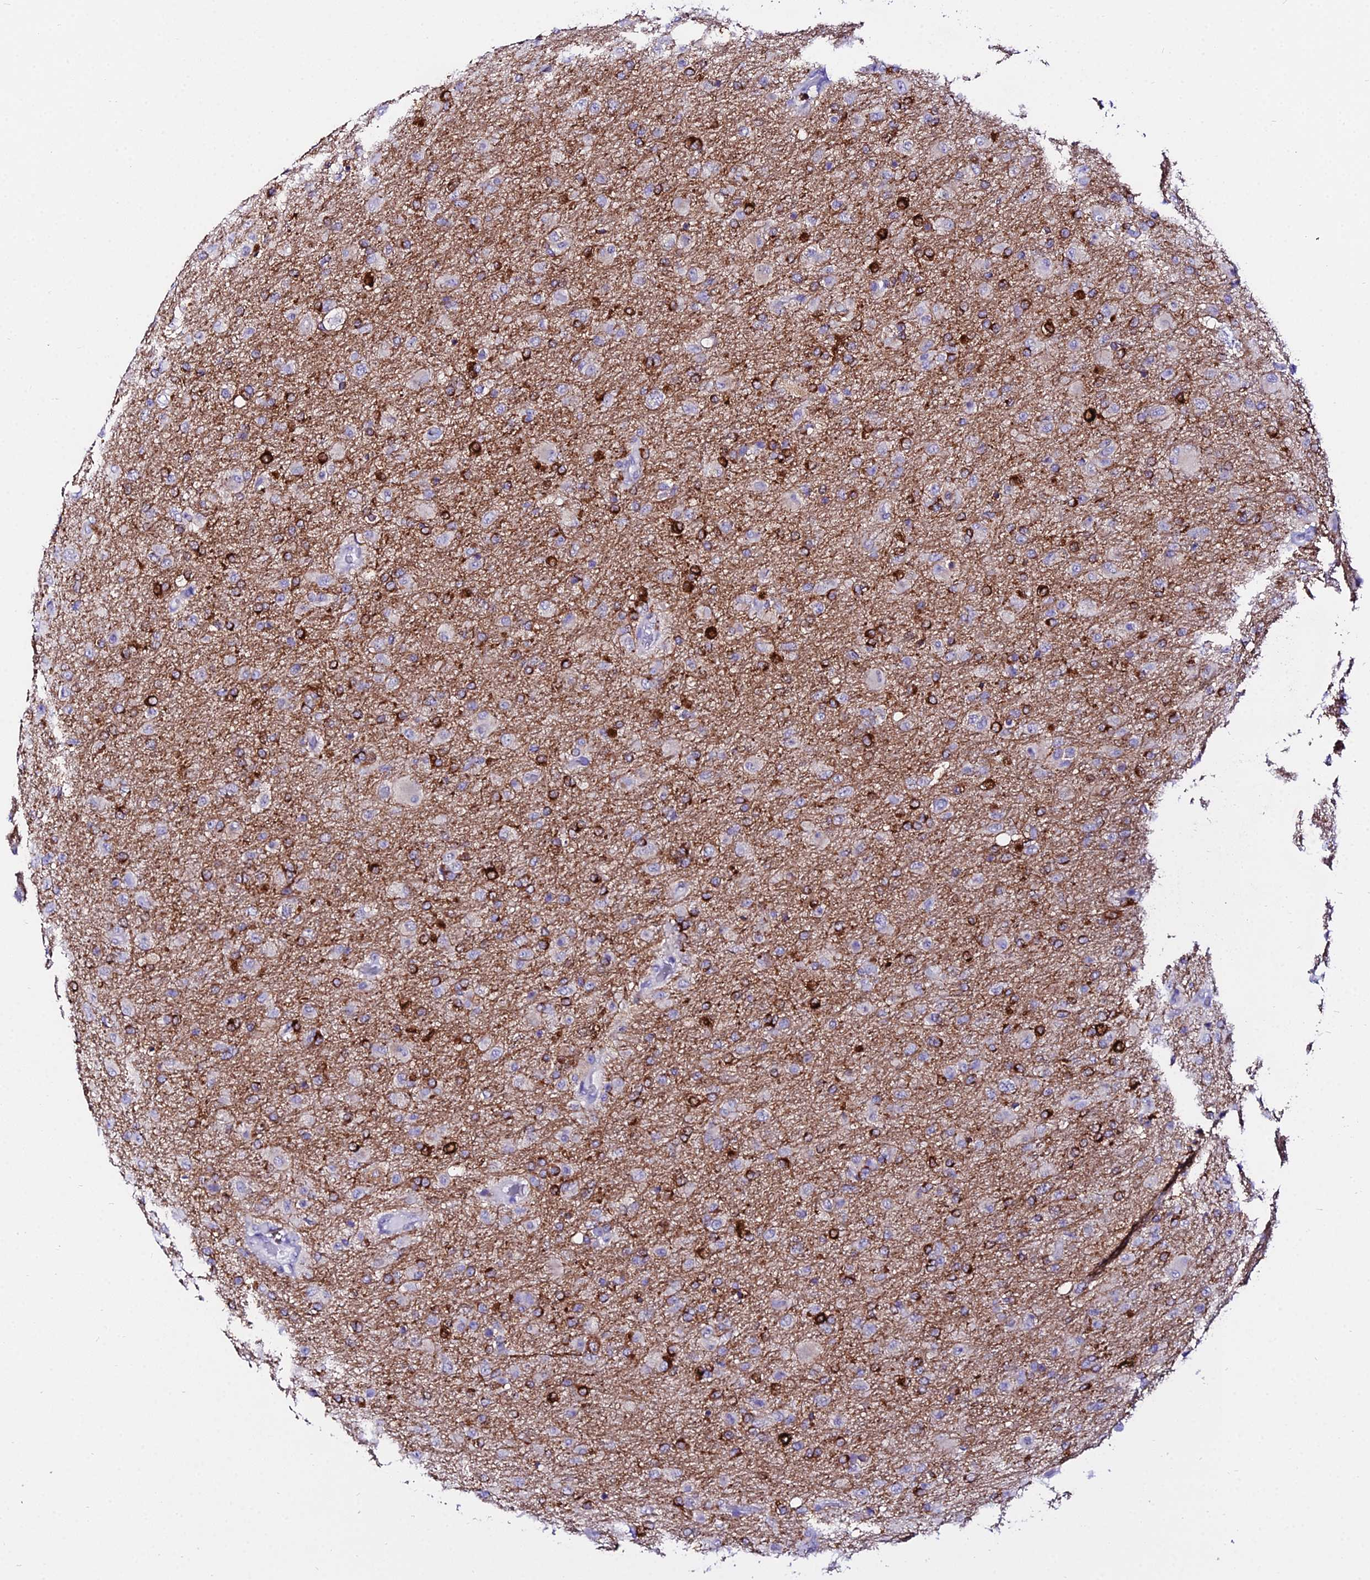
{"staining": {"intensity": "strong", "quantity": "25%-75%", "location": "cytoplasmic/membranous"}, "tissue": "glioma", "cell_type": "Tumor cells", "image_type": "cancer", "snomed": [{"axis": "morphology", "description": "Glioma, malignant, Low grade"}, {"axis": "topography", "description": "Brain"}], "caption": "Glioma stained with a brown dye reveals strong cytoplasmic/membranous positive expression in about 25%-75% of tumor cells.", "gene": "ATG16L2", "patient": {"sex": "male", "age": 65}}